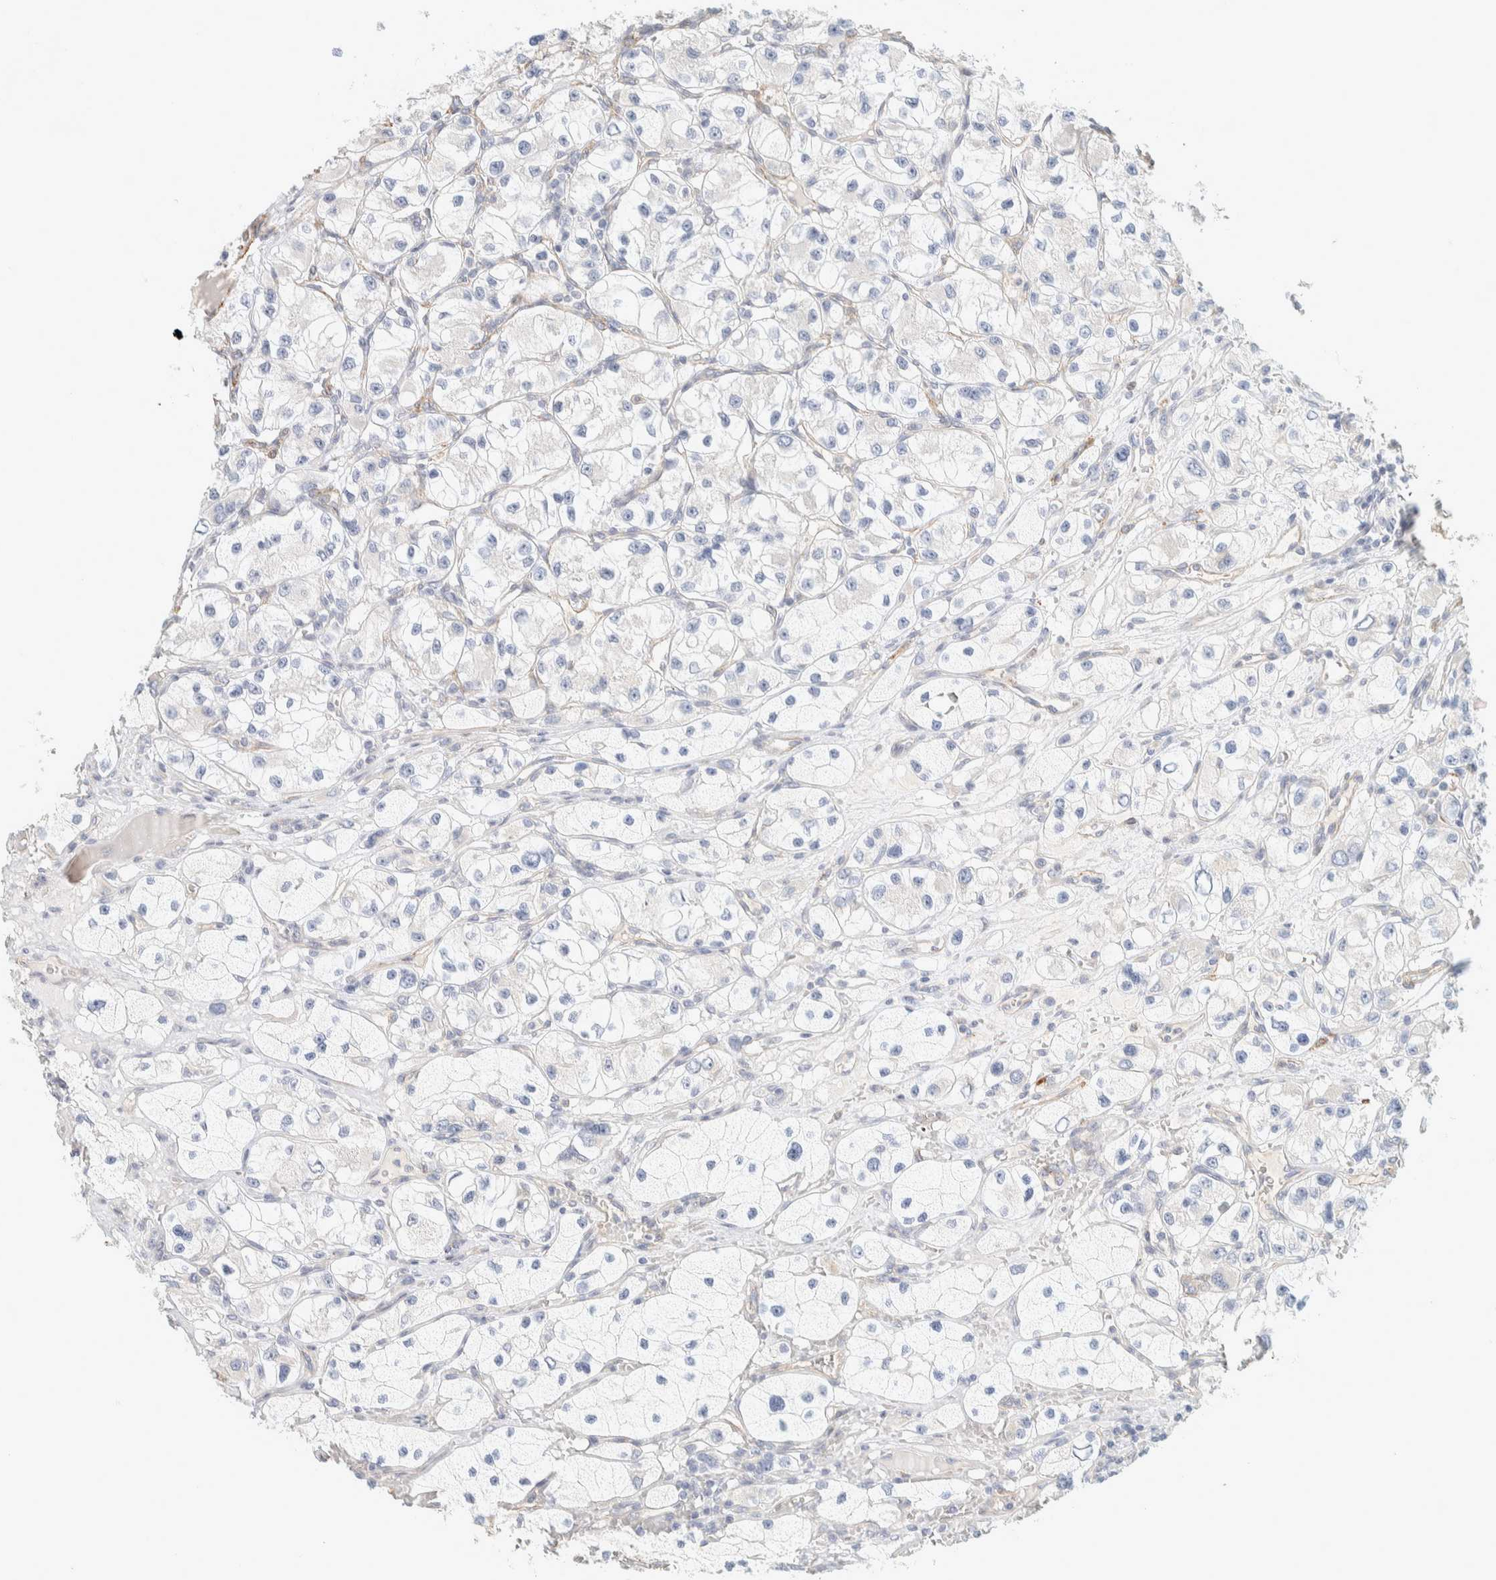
{"staining": {"intensity": "negative", "quantity": "none", "location": "none"}, "tissue": "renal cancer", "cell_type": "Tumor cells", "image_type": "cancer", "snomed": [{"axis": "morphology", "description": "Adenocarcinoma, NOS"}, {"axis": "topography", "description": "Kidney"}], "caption": "Immunohistochemistry (IHC) image of renal cancer stained for a protein (brown), which reveals no staining in tumor cells.", "gene": "CDR2", "patient": {"sex": "female", "age": 57}}